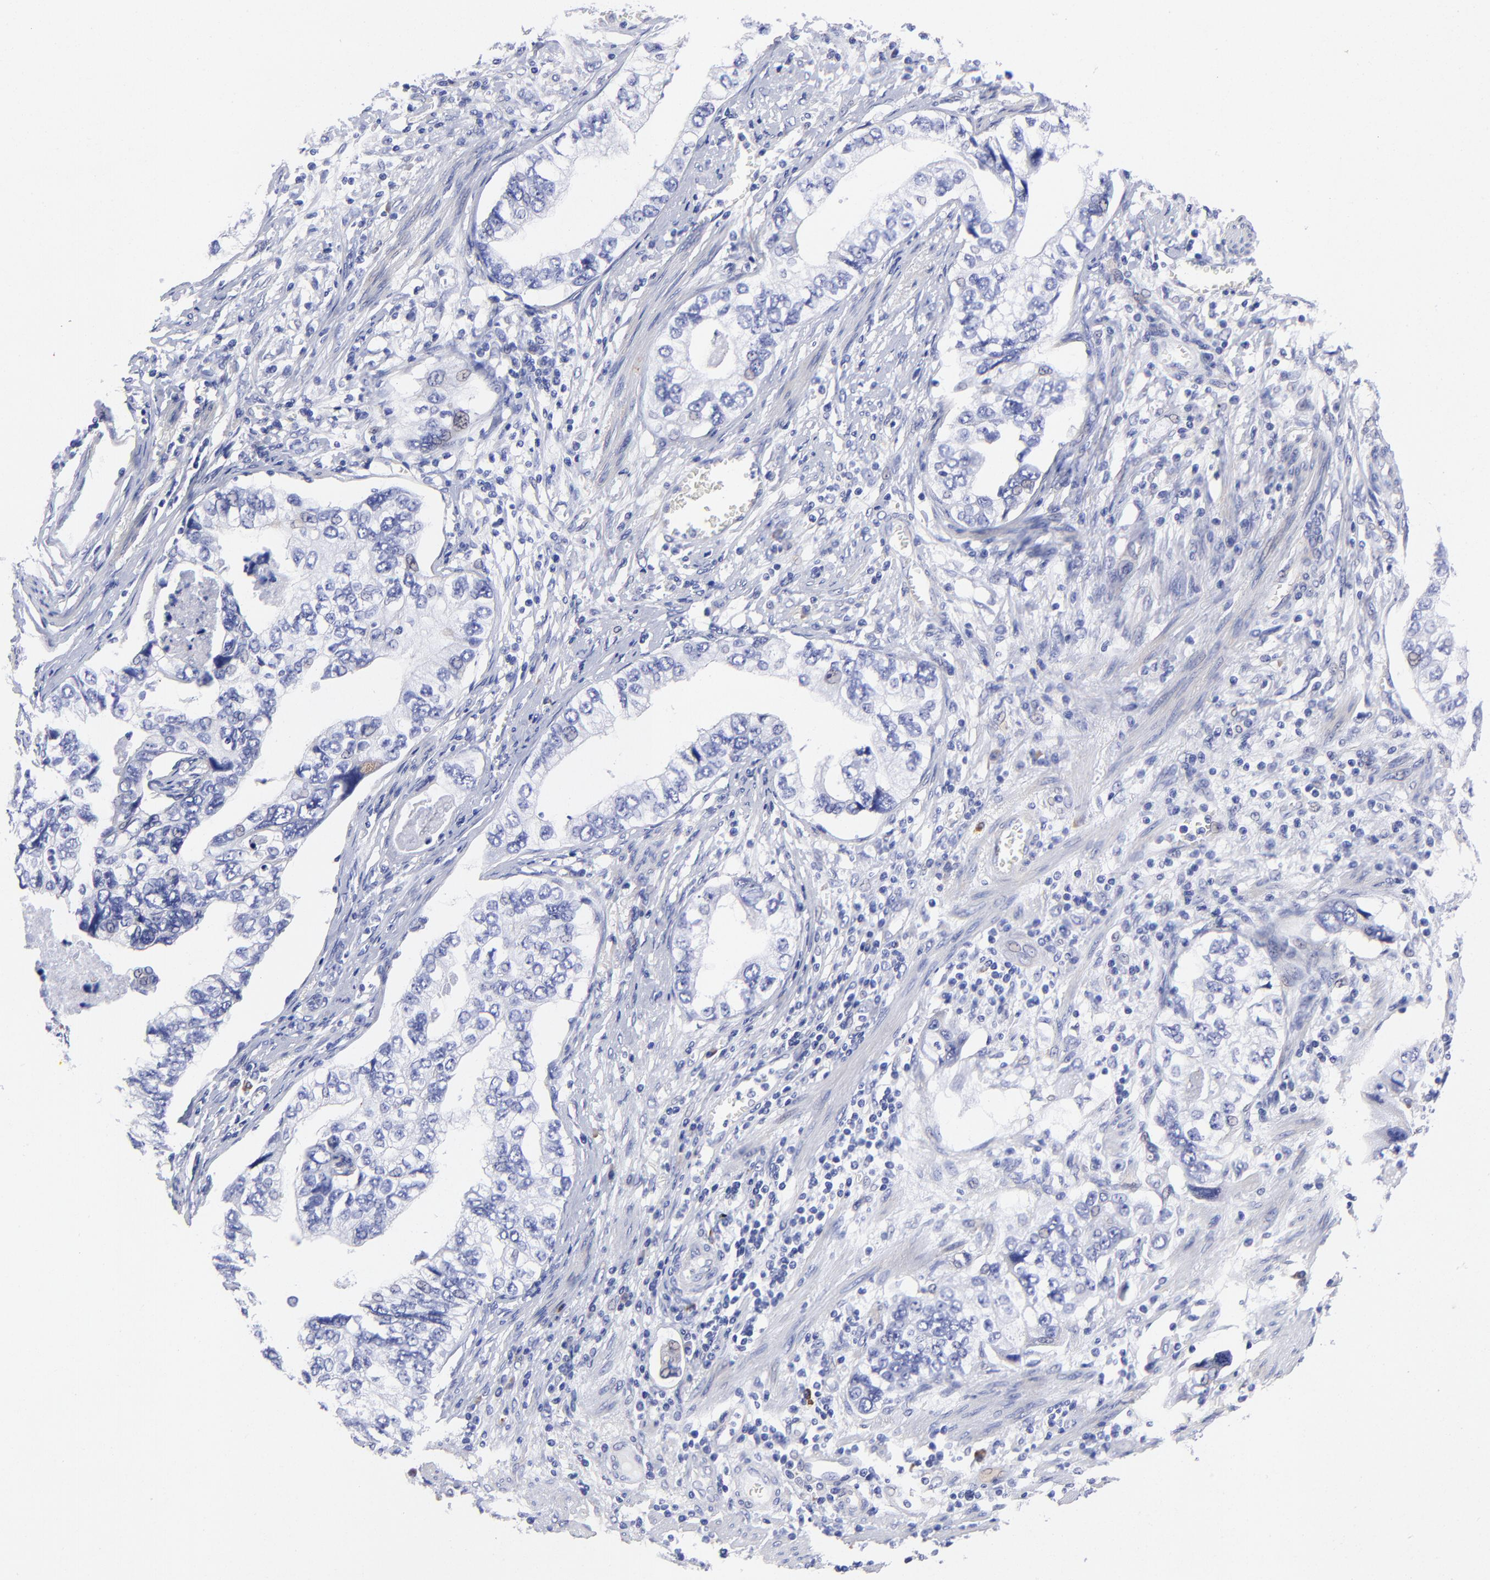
{"staining": {"intensity": "negative", "quantity": "none", "location": "none"}, "tissue": "stomach cancer", "cell_type": "Tumor cells", "image_type": "cancer", "snomed": [{"axis": "morphology", "description": "Adenocarcinoma, NOS"}, {"axis": "topography", "description": "Pancreas"}, {"axis": "topography", "description": "Stomach, upper"}], "caption": "Micrograph shows no protein staining in tumor cells of adenocarcinoma (stomach) tissue.", "gene": "PPFIBP1", "patient": {"sex": "male", "age": 77}}